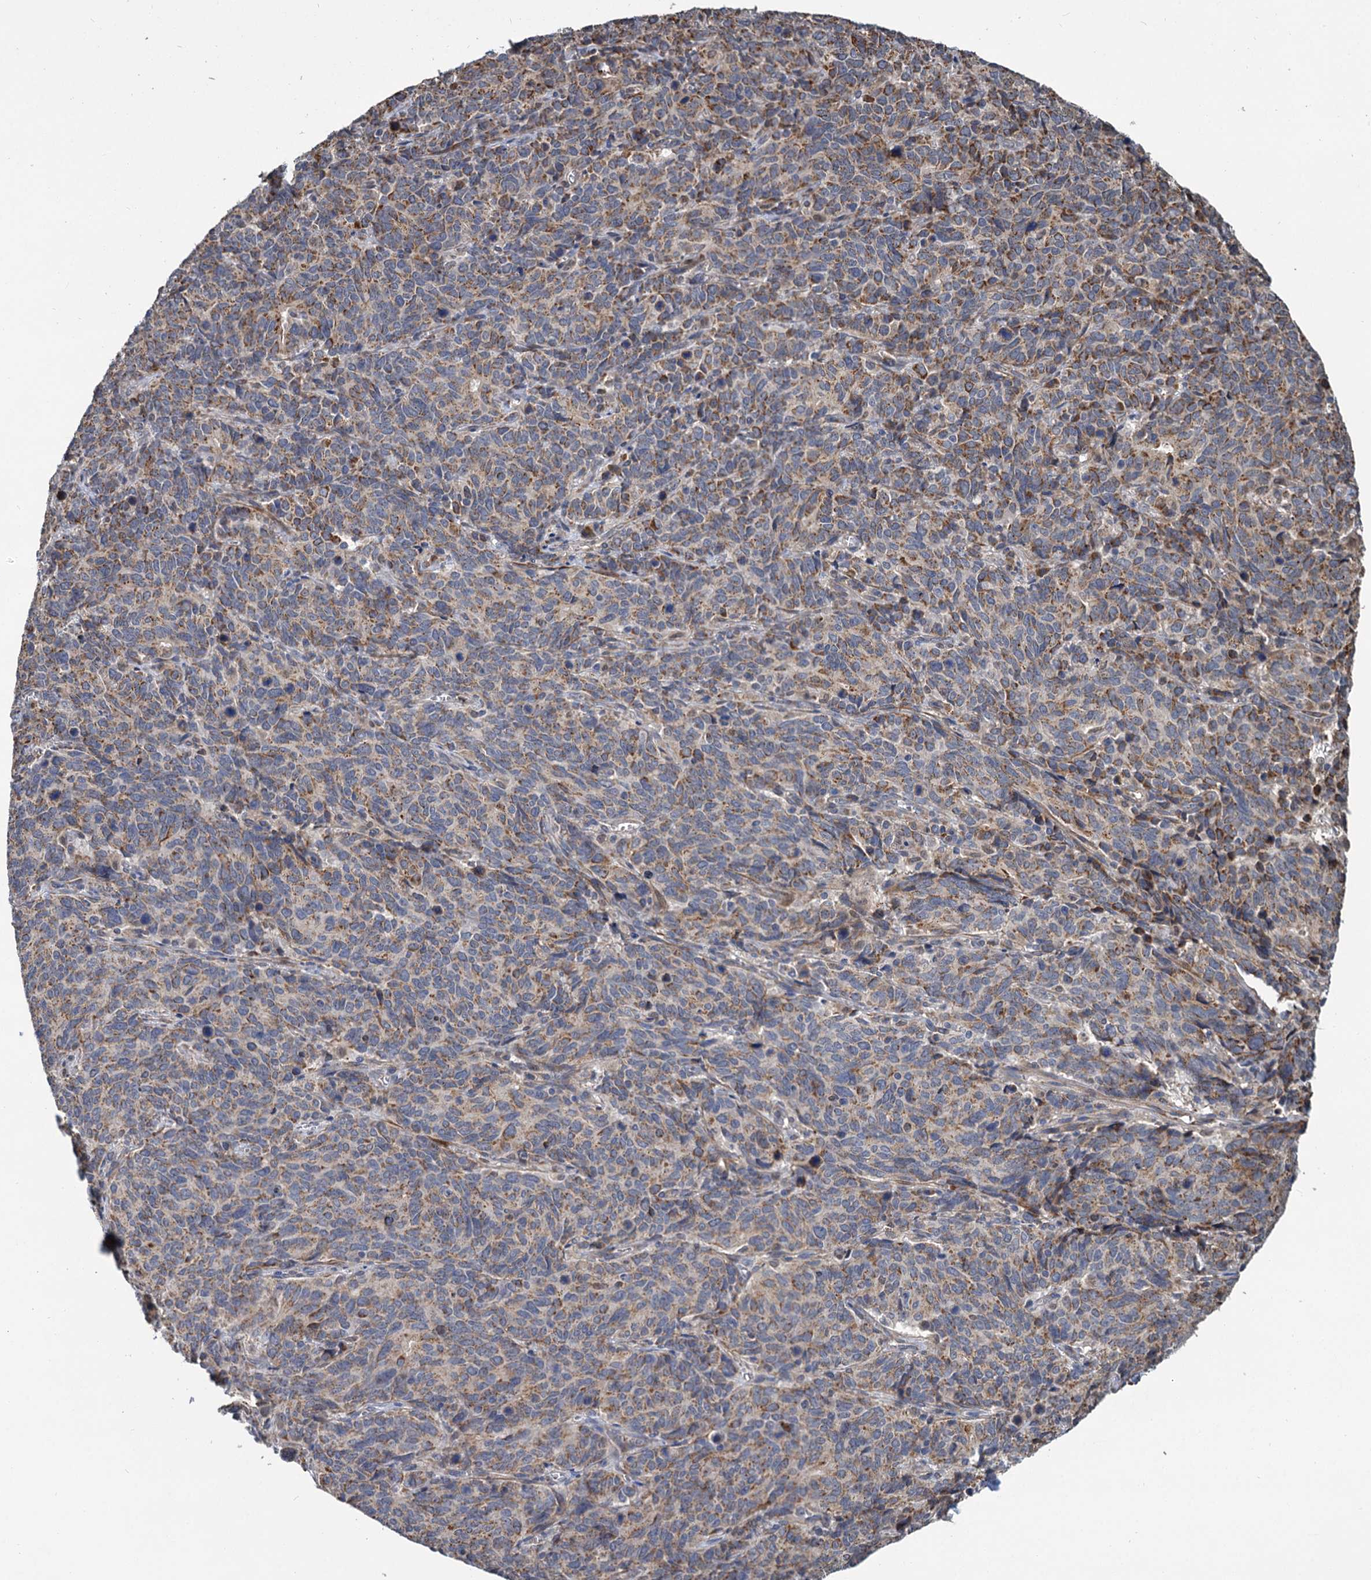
{"staining": {"intensity": "moderate", "quantity": "25%-75%", "location": "cytoplasmic/membranous"}, "tissue": "cervical cancer", "cell_type": "Tumor cells", "image_type": "cancer", "snomed": [{"axis": "morphology", "description": "Squamous cell carcinoma, NOS"}, {"axis": "topography", "description": "Cervix"}], "caption": "Immunohistochemistry image of squamous cell carcinoma (cervical) stained for a protein (brown), which exhibits medium levels of moderate cytoplasmic/membranous staining in about 25%-75% of tumor cells.", "gene": "ALKBH7", "patient": {"sex": "female", "age": 60}}